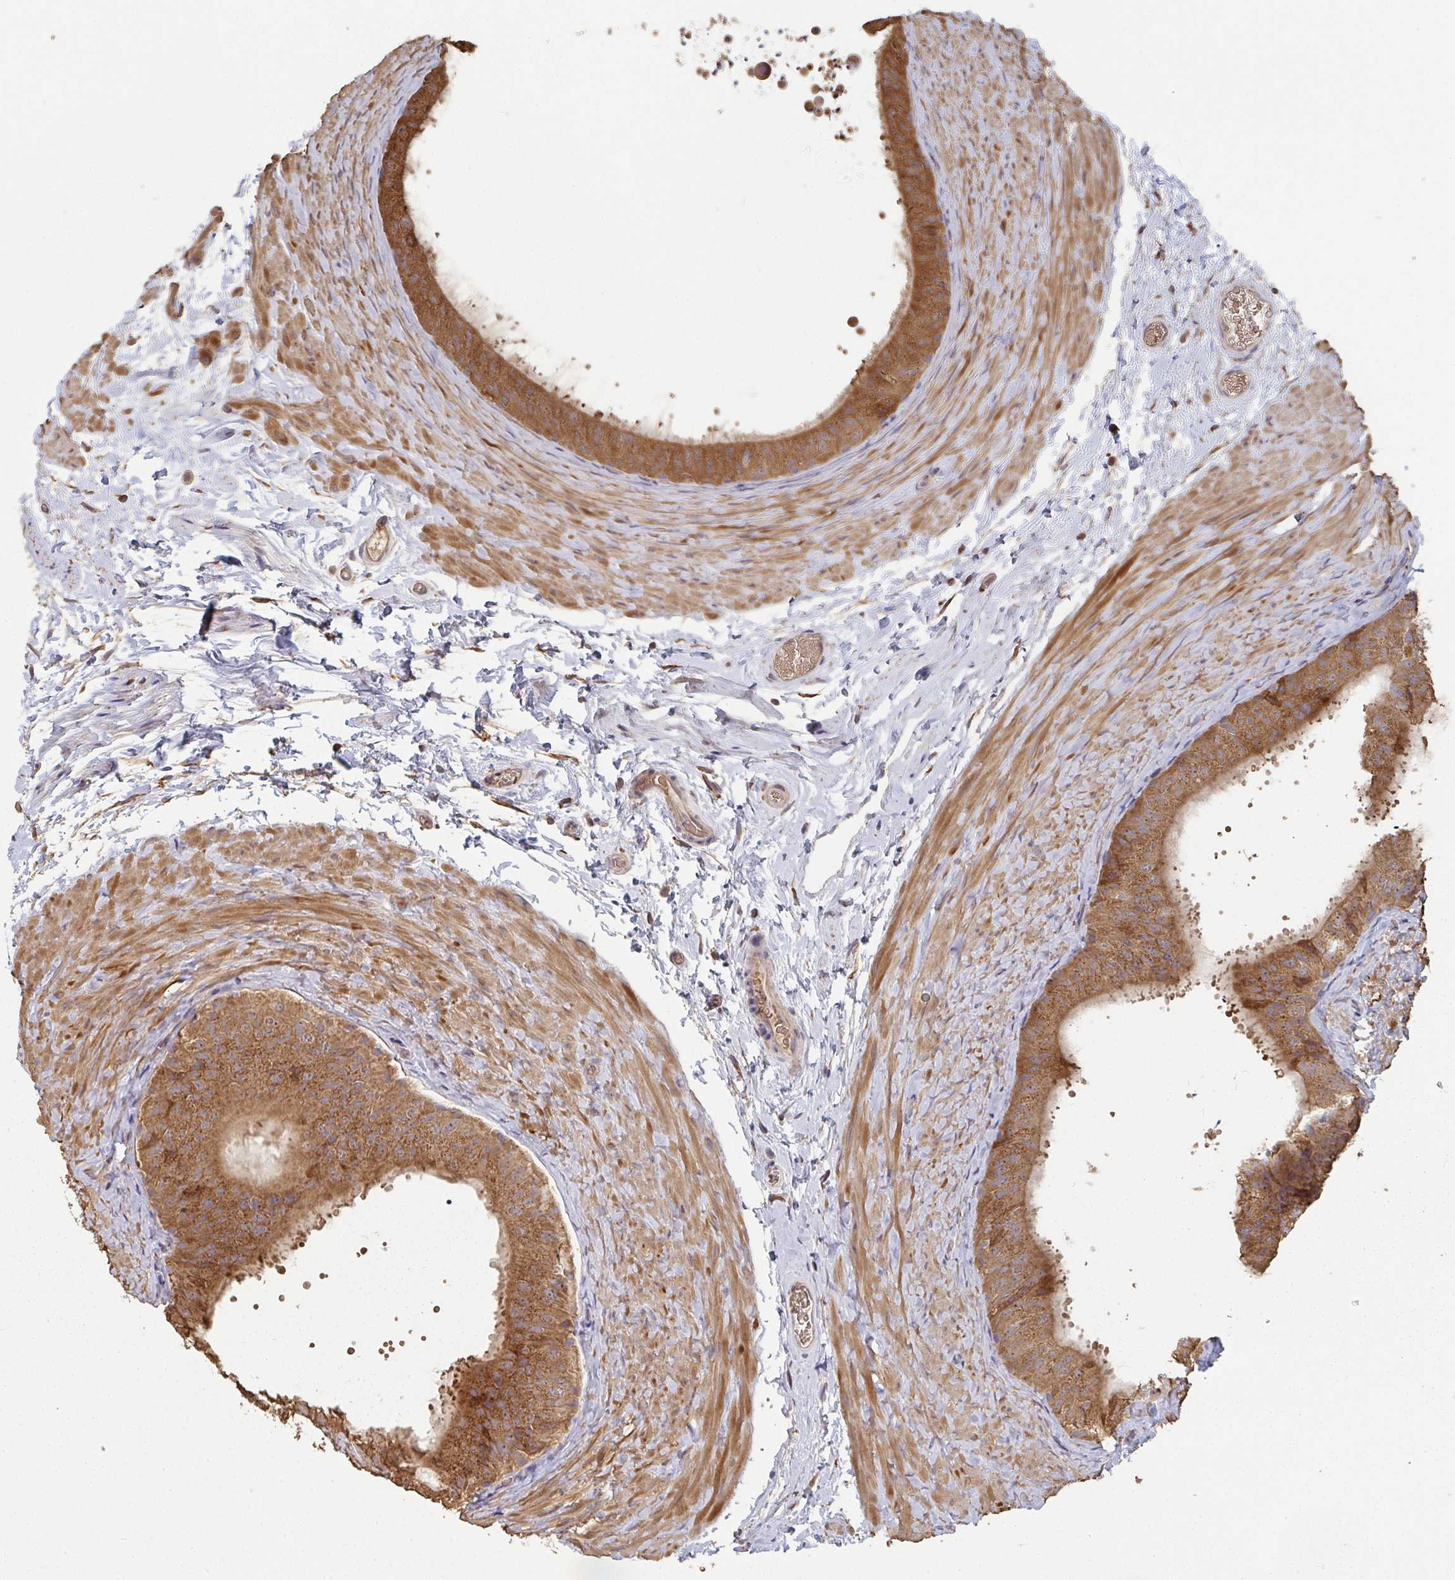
{"staining": {"intensity": "moderate", "quantity": ">75%", "location": "cytoplasmic/membranous"}, "tissue": "epididymis", "cell_type": "Glandular cells", "image_type": "normal", "snomed": [{"axis": "morphology", "description": "Normal tissue, NOS"}, {"axis": "topography", "description": "Epididymis, spermatic cord, NOS"}, {"axis": "topography", "description": "Epididymis"}], "caption": "Immunohistochemical staining of unremarkable epididymis exhibits >75% levels of moderate cytoplasmic/membranous protein staining in approximately >75% of glandular cells. The protein of interest is stained brown, and the nuclei are stained in blue (DAB (3,3'-diaminobenzidine) IHC with brightfield microscopy, high magnification).", "gene": "POLG", "patient": {"sex": "male", "age": 31}}